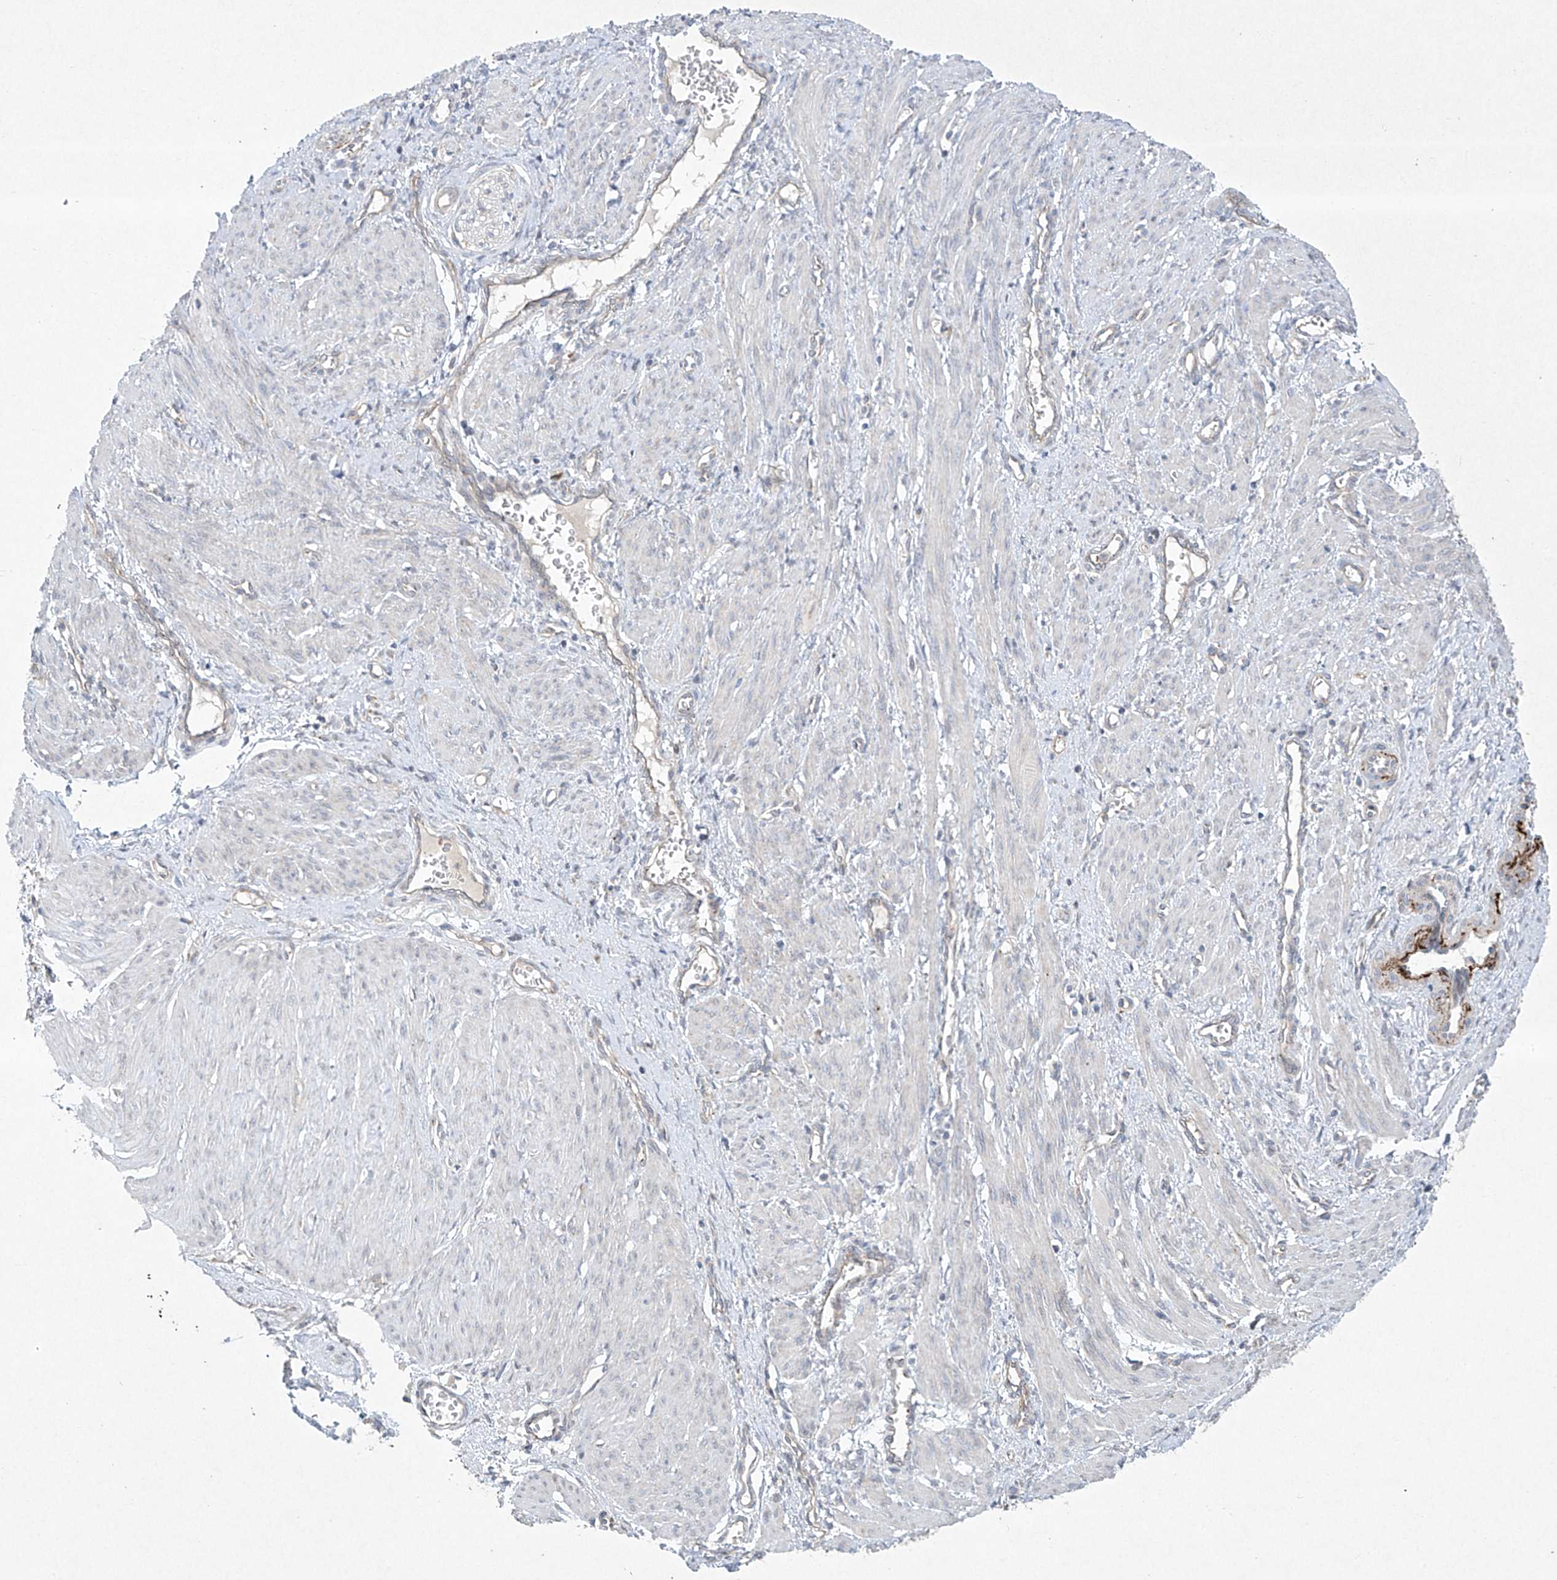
{"staining": {"intensity": "negative", "quantity": "none", "location": "none"}, "tissue": "smooth muscle", "cell_type": "Smooth muscle cells", "image_type": "normal", "snomed": [{"axis": "morphology", "description": "Normal tissue, NOS"}, {"axis": "topography", "description": "Endometrium"}], "caption": "Immunohistochemistry image of normal smooth muscle stained for a protein (brown), which displays no expression in smooth muscle cells.", "gene": "TJAP1", "patient": {"sex": "female", "age": 33}}